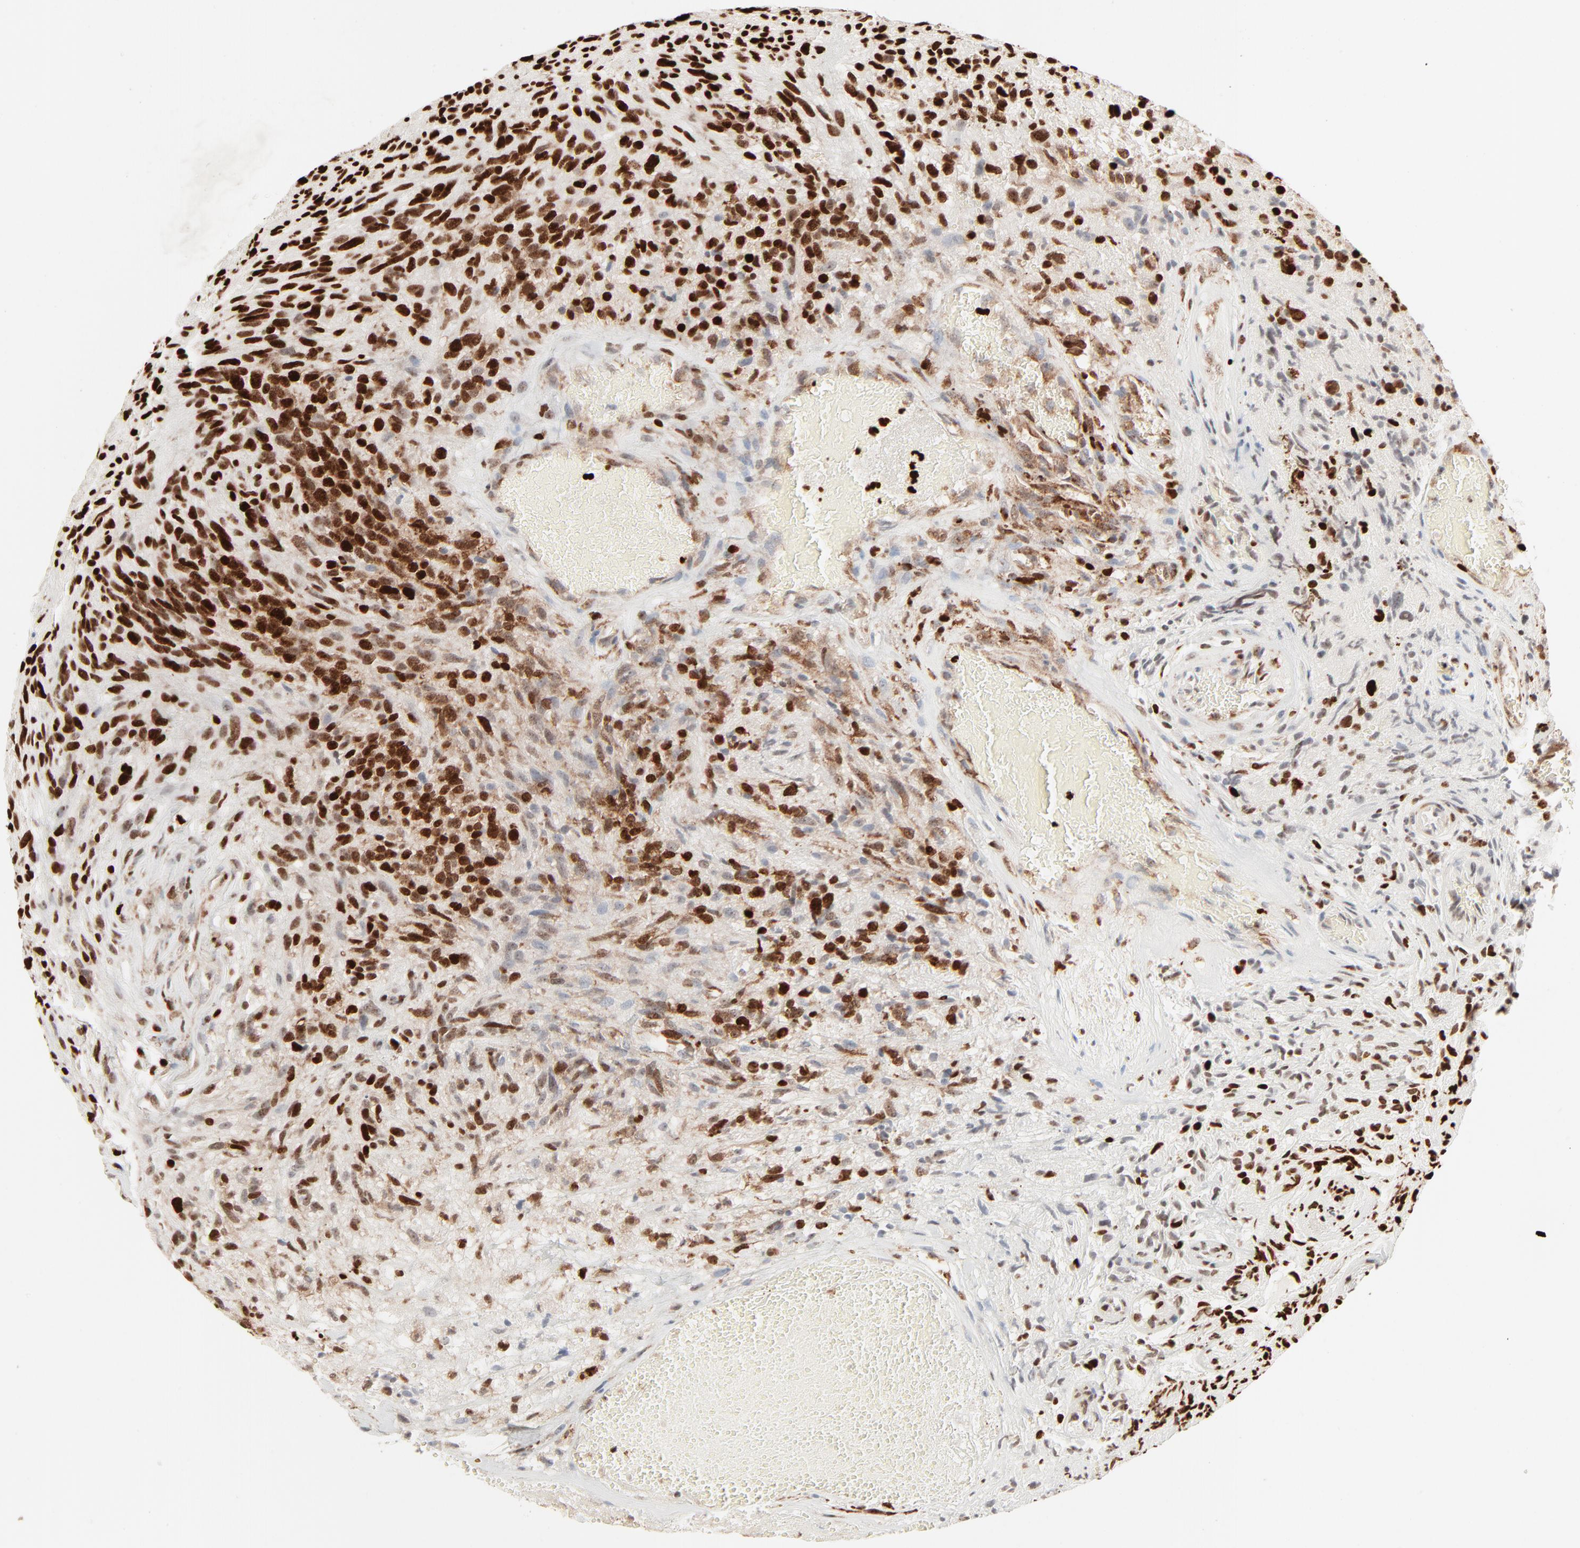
{"staining": {"intensity": "strong", "quantity": ">75%", "location": "nuclear"}, "tissue": "glioma", "cell_type": "Tumor cells", "image_type": "cancer", "snomed": [{"axis": "morphology", "description": "Normal tissue, NOS"}, {"axis": "morphology", "description": "Glioma, malignant, High grade"}, {"axis": "topography", "description": "Cerebral cortex"}], "caption": "Protein expression analysis of malignant high-grade glioma reveals strong nuclear positivity in approximately >75% of tumor cells.", "gene": "HMGB2", "patient": {"sex": "male", "age": 75}}